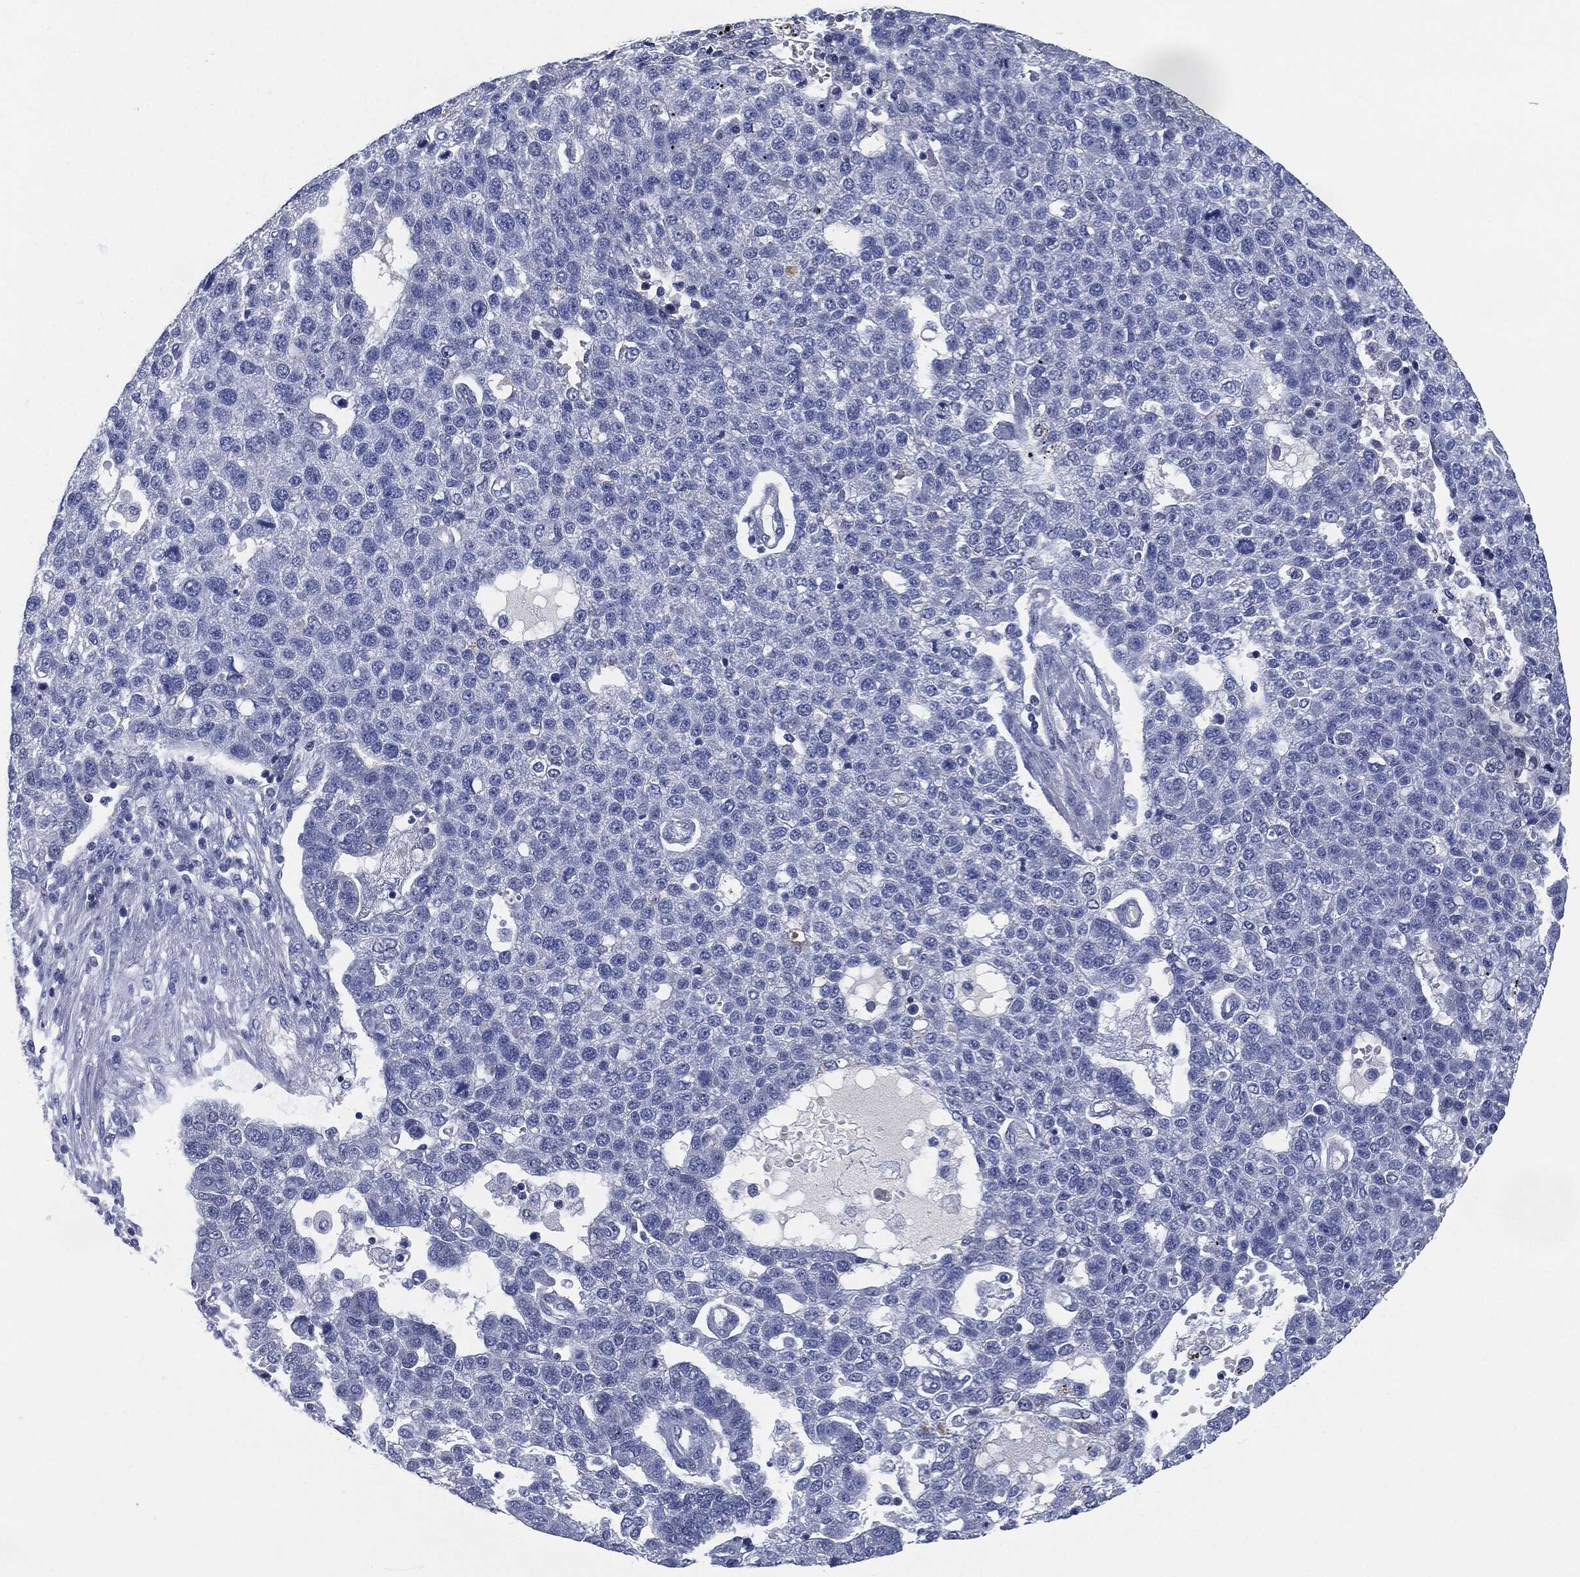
{"staining": {"intensity": "negative", "quantity": "none", "location": "none"}, "tissue": "pancreatic cancer", "cell_type": "Tumor cells", "image_type": "cancer", "snomed": [{"axis": "morphology", "description": "Adenocarcinoma, NOS"}, {"axis": "topography", "description": "Pancreas"}], "caption": "IHC photomicrograph of adenocarcinoma (pancreatic) stained for a protein (brown), which displays no staining in tumor cells. Brightfield microscopy of immunohistochemistry stained with DAB (3,3'-diaminobenzidine) (brown) and hematoxylin (blue), captured at high magnification.", "gene": "CD27", "patient": {"sex": "female", "age": 61}}